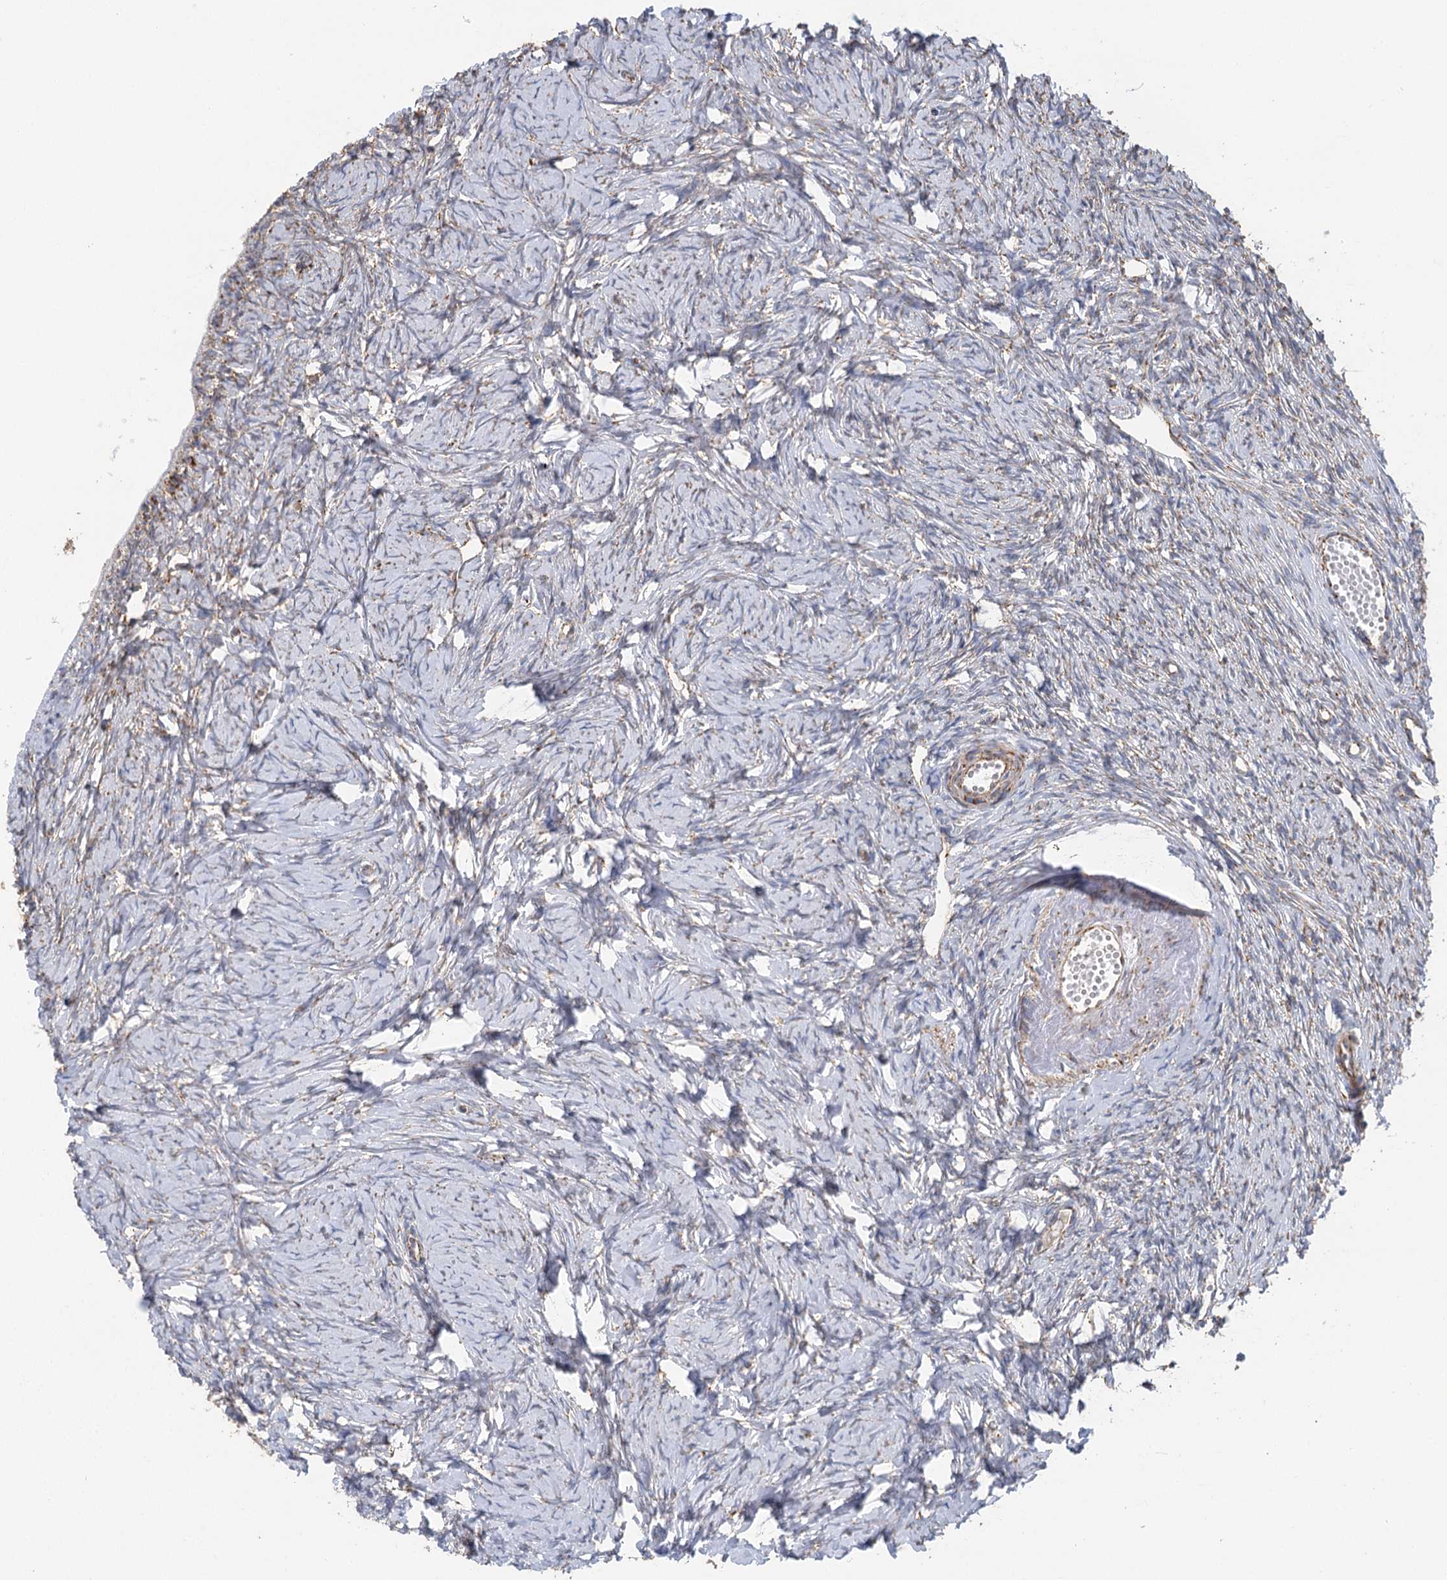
{"staining": {"intensity": "weak", "quantity": "25%-75%", "location": "cytoplasmic/membranous"}, "tissue": "ovary", "cell_type": "Ovarian stroma cells", "image_type": "normal", "snomed": [{"axis": "morphology", "description": "Normal tissue, NOS"}, {"axis": "topography", "description": "Ovary"}], "caption": "Brown immunohistochemical staining in normal human ovary shows weak cytoplasmic/membranous expression in about 25%-75% of ovarian stroma cells.", "gene": "IL11RA", "patient": {"sex": "female", "age": 51}}